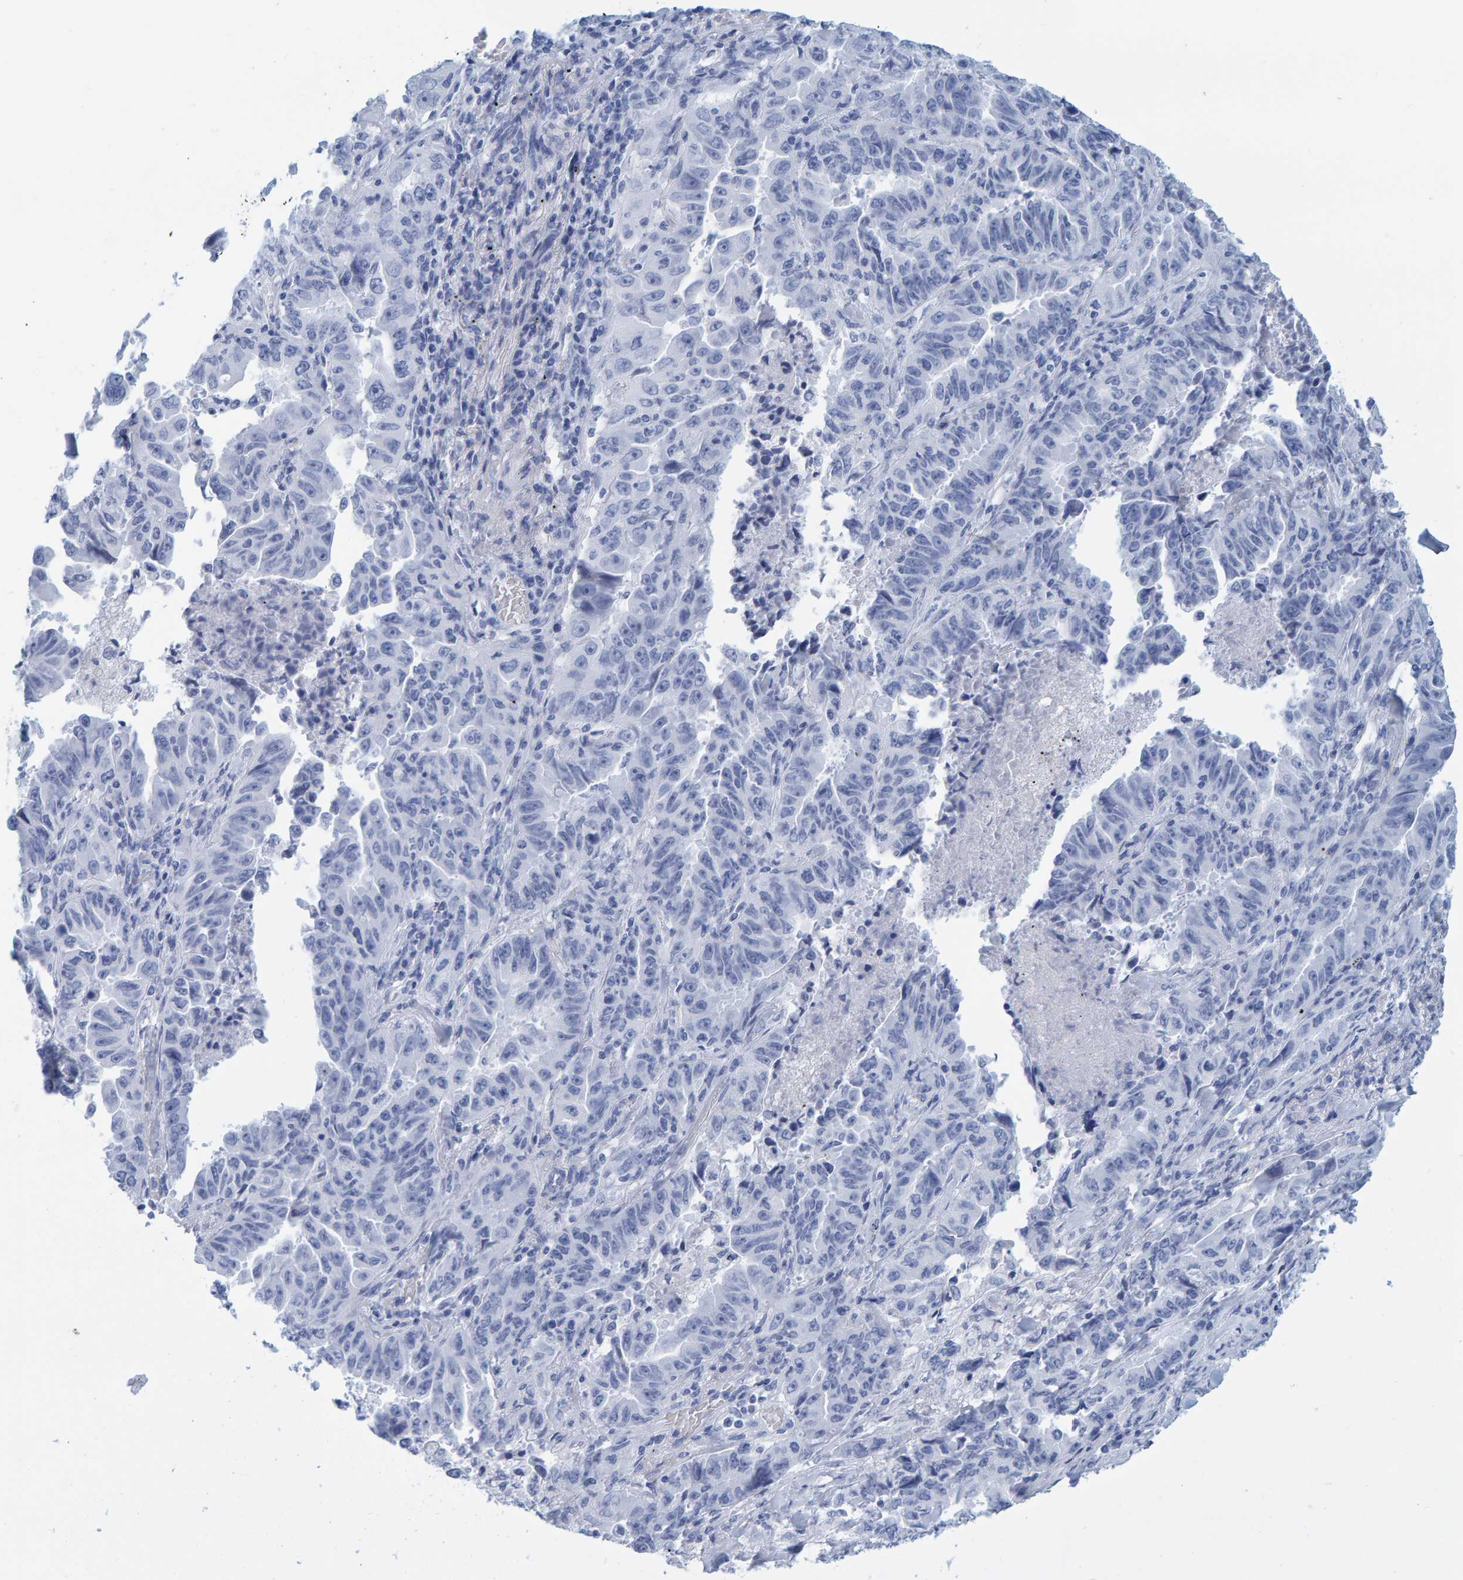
{"staining": {"intensity": "negative", "quantity": "none", "location": "none"}, "tissue": "lung cancer", "cell_type": "Tumor cells", "image_type": "cancer", "snomed": [{"axis": "morphology", "description": "Adenocarcinoma, NOS"}, {"axis": "topography", "description": "Lung"}], "caption": "This is a histopathology image of IHC staining of lung adenocarcinoma, which shows no positivity in tumor cells. (DAB (3,3'-diaminobenzidine) immunohistochemistry with hematoxylin counter stain).", "gene": "SFTPC", "patient": {"sex": "female", "age": 51}}